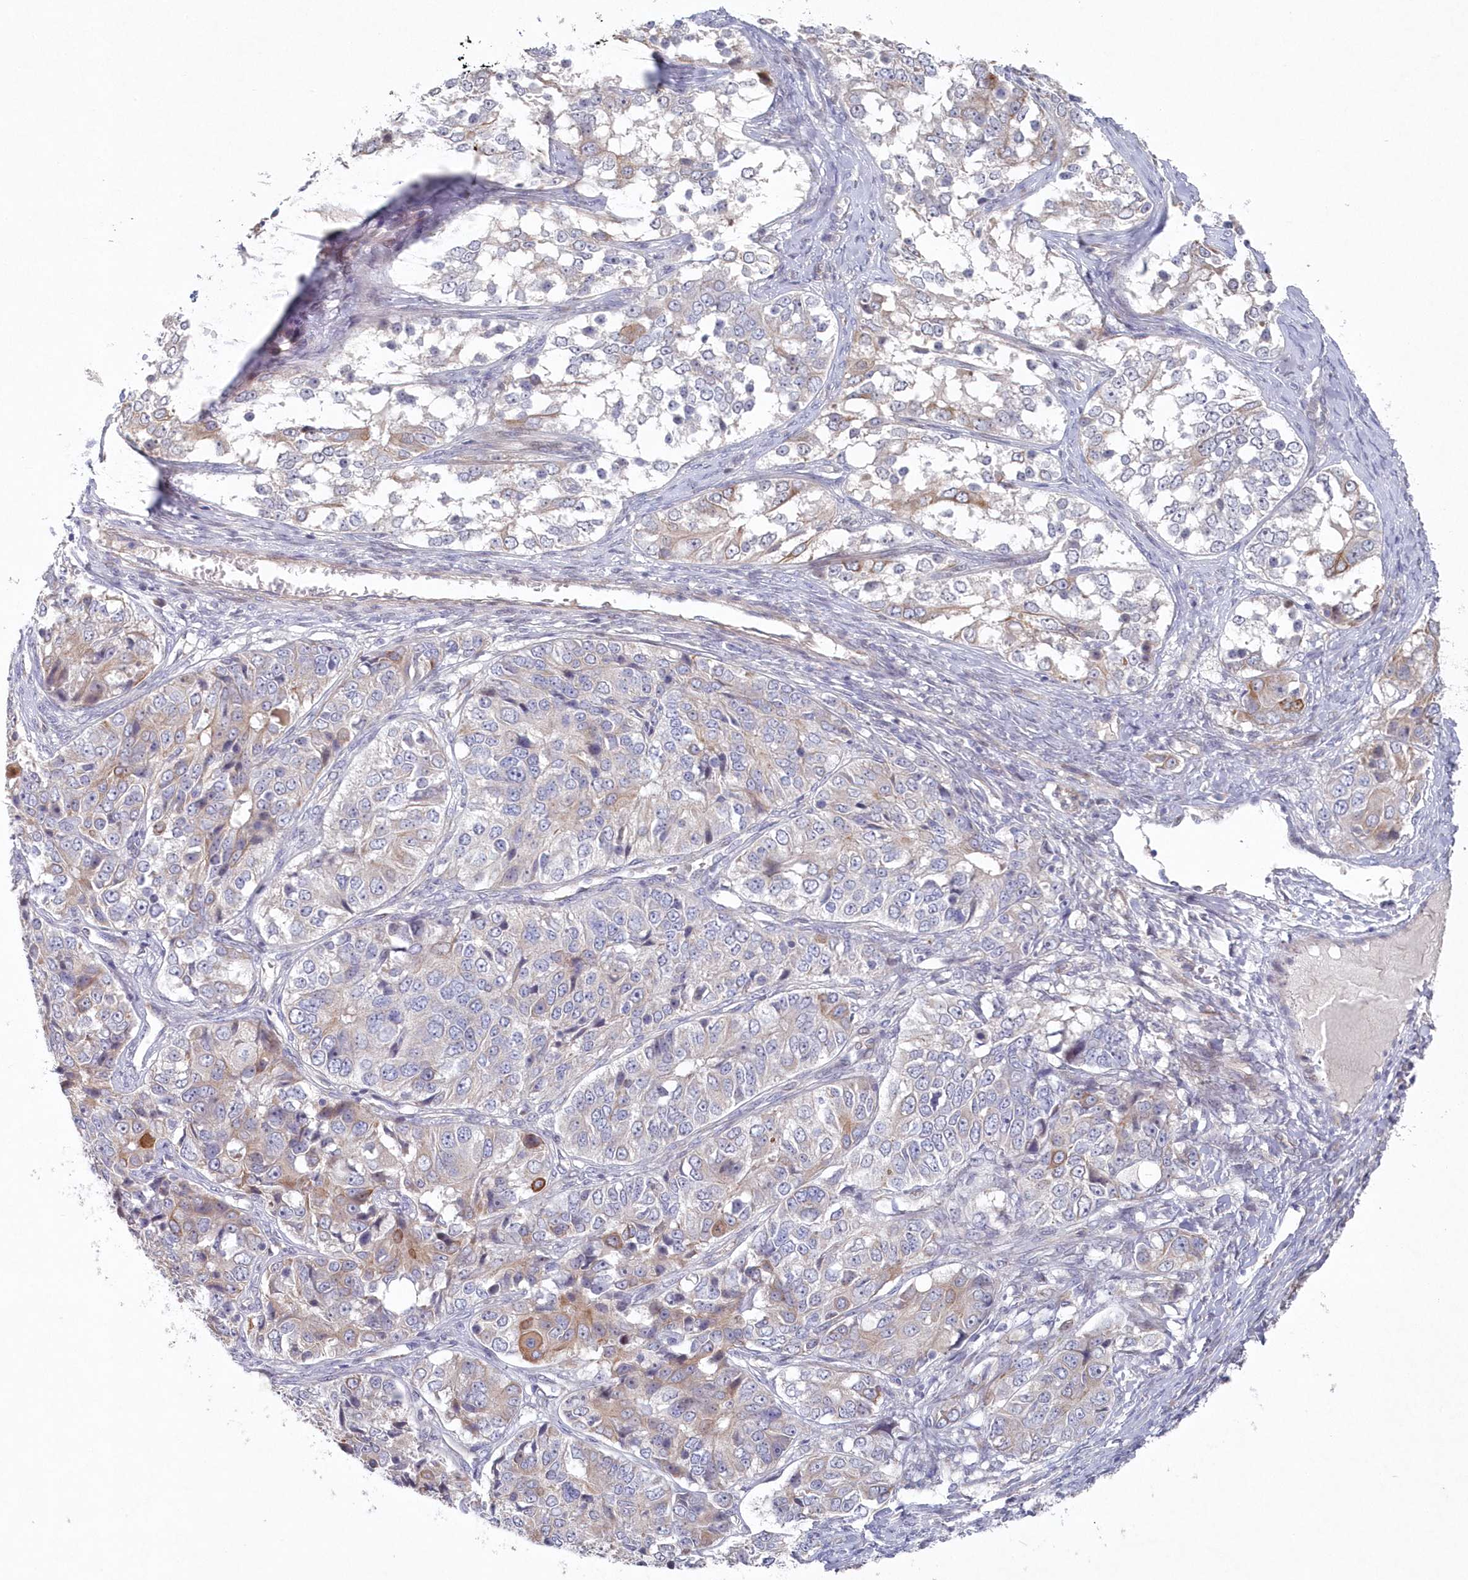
{"staining": {"intensity": "weak", "quantity": "<25%", "location": "cytoplasmic/membranous"}, "tissue": "ovarian cancer", "cell_type": "Tumor cells", "image_type": "cancer", "snomed": [{"axis": "morphology", "description": "Carcinoma, endometroid"}, {"axis": "topography", "description": "Ovary"}], "caption": "Endometroid carcinoma (ovarian) was stained to show a protein in brown. There is no significant staining in tumor cells. The staining was performed using DAB to visualize the protein expression in brown, while the nuclei were stained in blue with hematoxylin (Magnification: 20x).", "gene": "KIAA1586", "patient": {"sex": "female", "age": 51}}